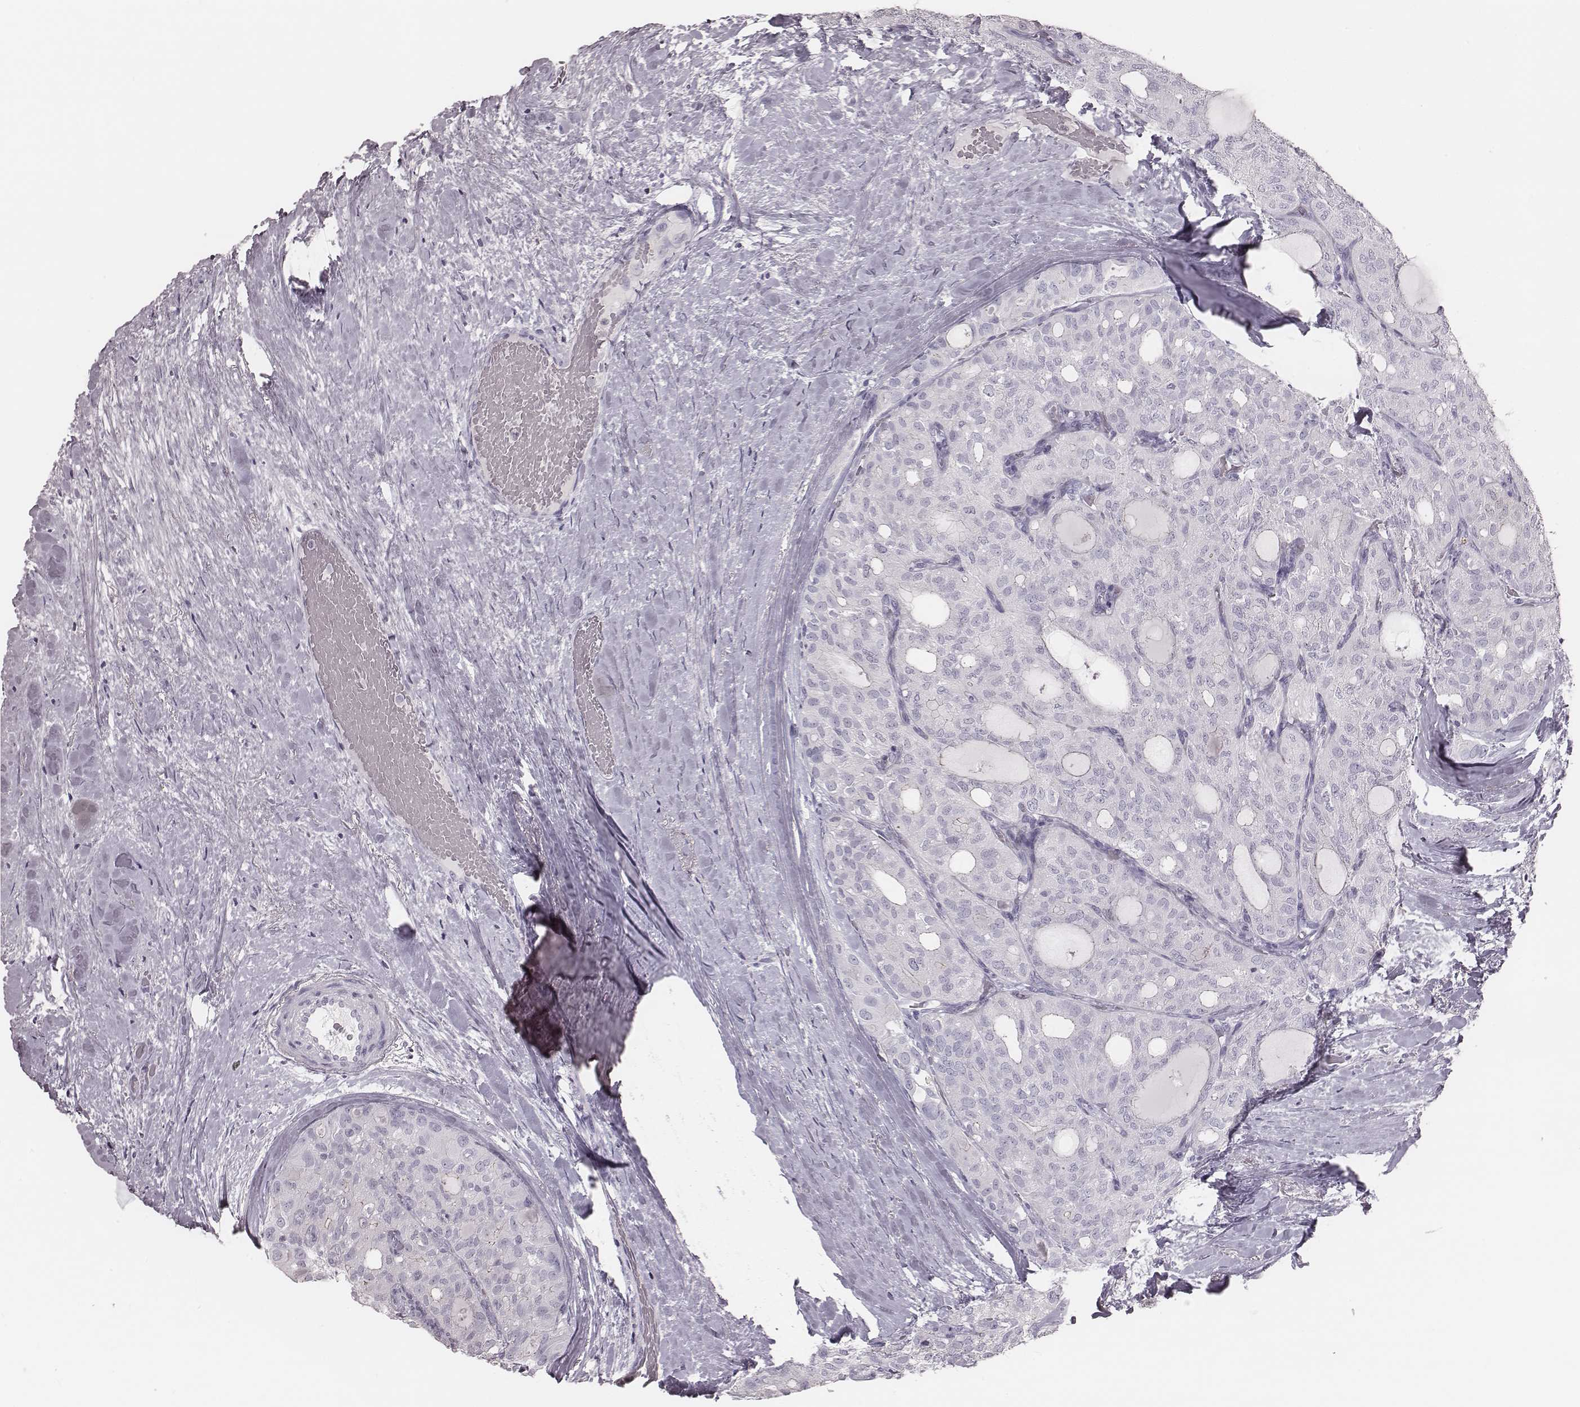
{"staining": {"intensity": "negative", "quantity": "none", "location": "none"}, "tissue": "thyroid cancer", "cell_type": "Tumor cells", "image_type": "cancer", "snomed": [{"axis": "morphology", "description": "Follicular adenoma carcinoma, NOS"}, {"axis": "topography", "description": "Thyroid gland"}], "caption": "Human thyroid follicular adenoma carcinoma stained for a protein using immunohistochemistry exhibits no positivity in tumor cells.", "gene": "ZNF365", "patient": {"sex": "male", "age": 75}}